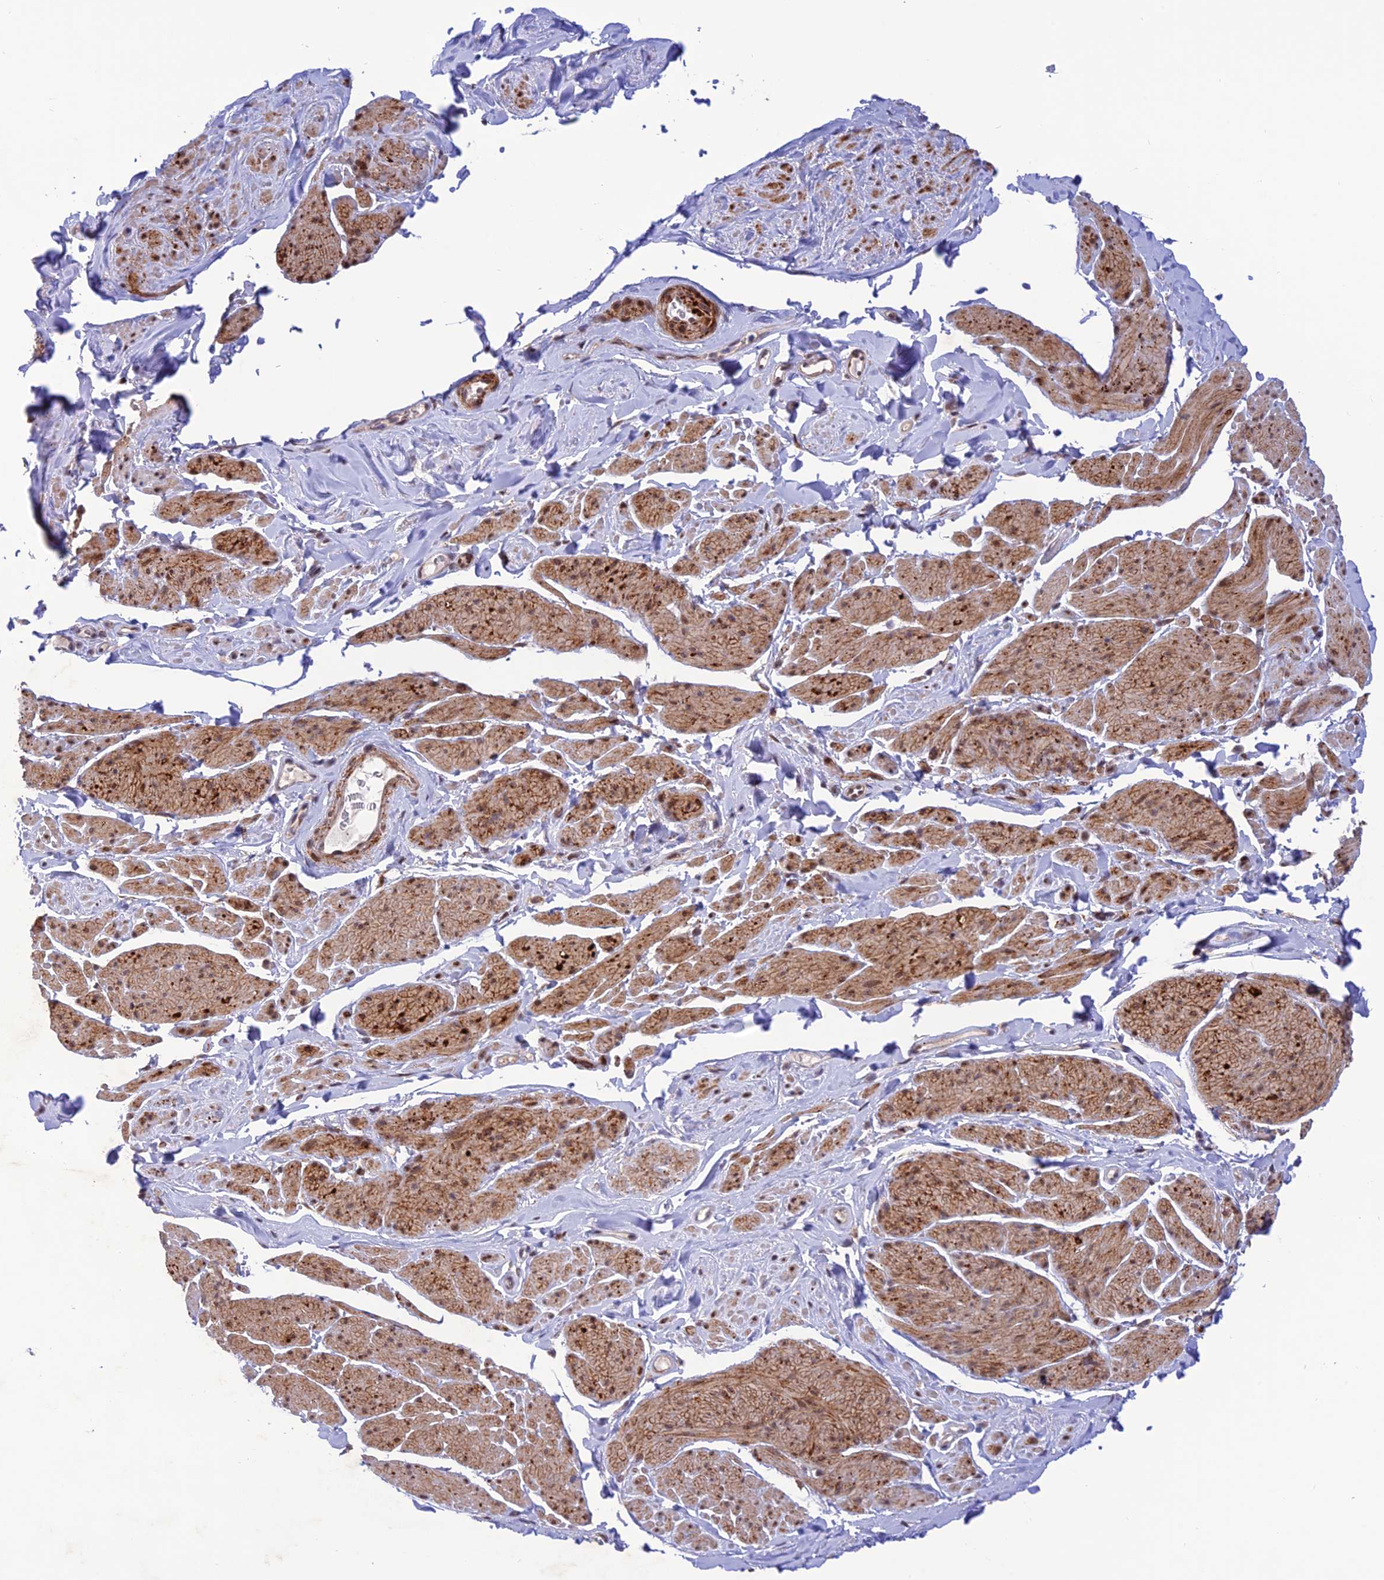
{"staining": {"intensity": "moderate", "quantity": "25%-75%", "location": "cytoplasmic/membranous,nuclear"}, "tissue": "smooth muscle", "cell_type": "Smooth muscle cells", "image_type": "normal", "snomed": [{"axis": "morphology", "description": "Normal tissue, NOS"}, {"axis": "topography", "description": "Smooth muscle"}, {"axis": "topography", "description": "Peripheral nerve tissue"}], "caption": "Human smooth muscle stained with a brown dye shows moderate cytoplasmic/membranous,nuclear positive expression in about 25%-75% of smooth muscle cells.", "gene": "WDR55", "patient": {"sex": "male", "age": 69}}